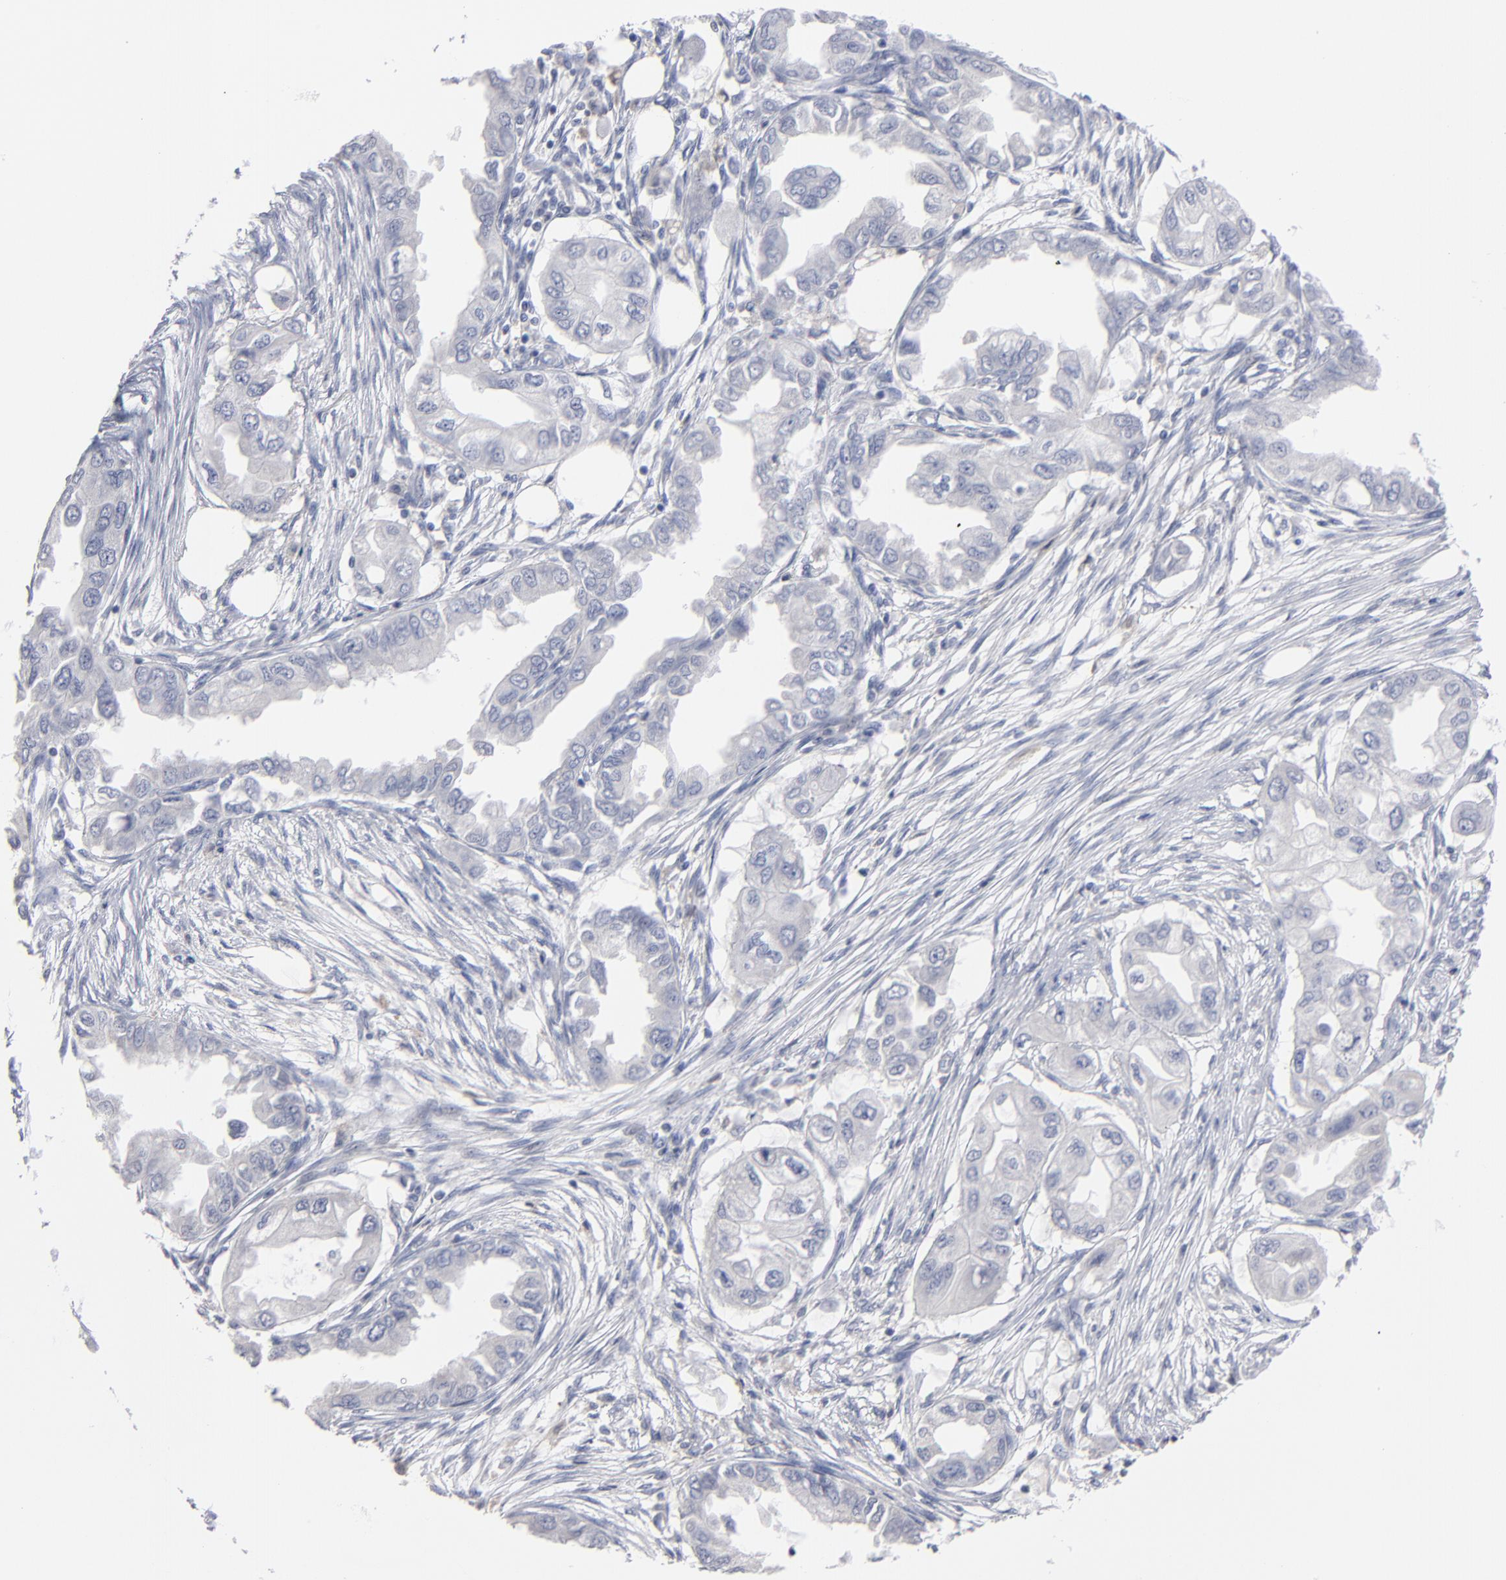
{"staining": {"intensity": "negative", "quantity": "none", "location": "none"}, "tissue": "endometrial cancer", "cell_type": "Tumor cells", "image_type": "cancer", "snomed": [{"axis": "morphology", "description": "Adenocarcinoma, NOS"}, {"axis": "topography", "description": "Endometrium"}], "caption": "The micrograph exhibits no staining of tumor cells in endometrial cancer (adenocarcinoma).", "gene": "RPH3A", "patient": {"sex": "female", "age": 67}}